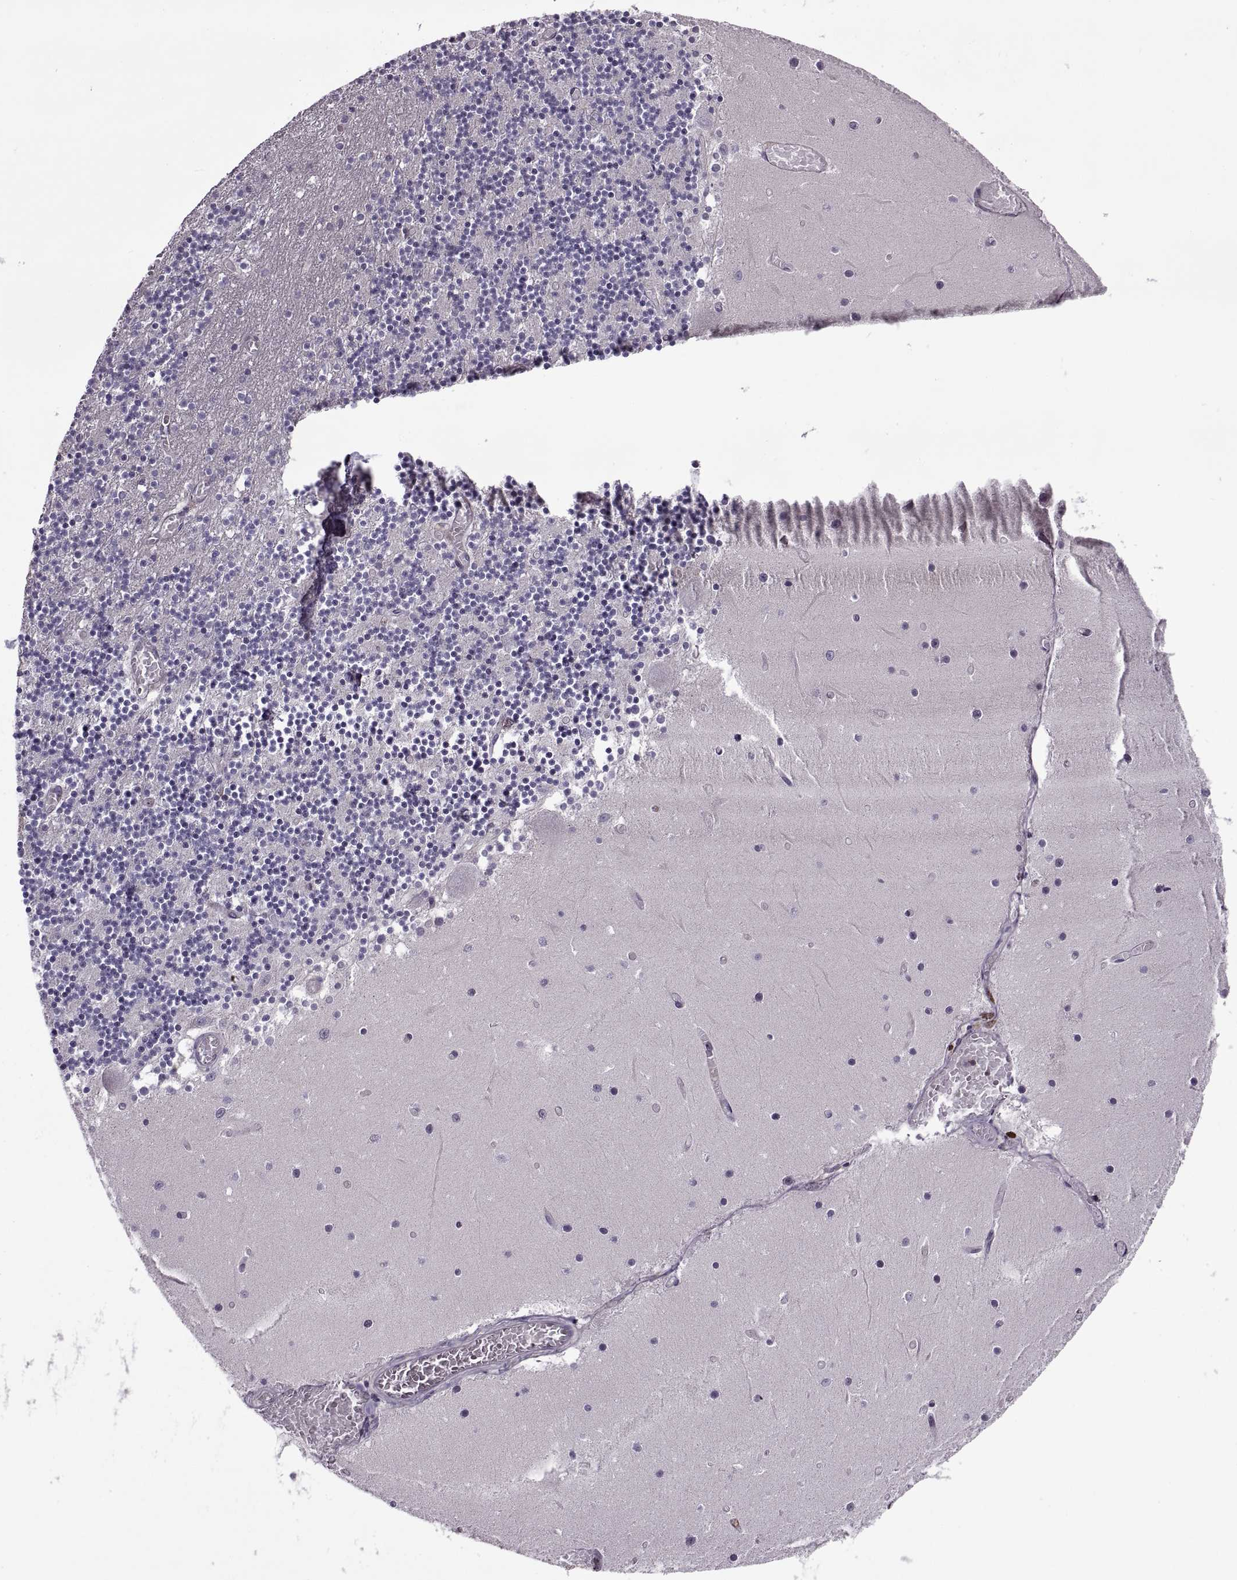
{"staining": {"intensity": "negative", "quantity": "none", "location": "none"}, "tissue": "cerebellum", "cell_type": "Cells in granular layer", "image_type": "normal", "snomed": [{"axis": "morphology", "description": "Normal tissue, NOS"}, {"axis": "topography", "description": "Cerebellum"}], "caption": "Immunohistochemistry (IHC) image of normal human cerebellum stained for a protein (brown), which exhibits no positivity in cells in granular layer. (Stains: DAB IHC with hematoxylin counter stain, Microscopy: brightfield microscopy at high magnification).", "gene": "SLC2A14", "patient": {"sex": "female", "age": 28}}